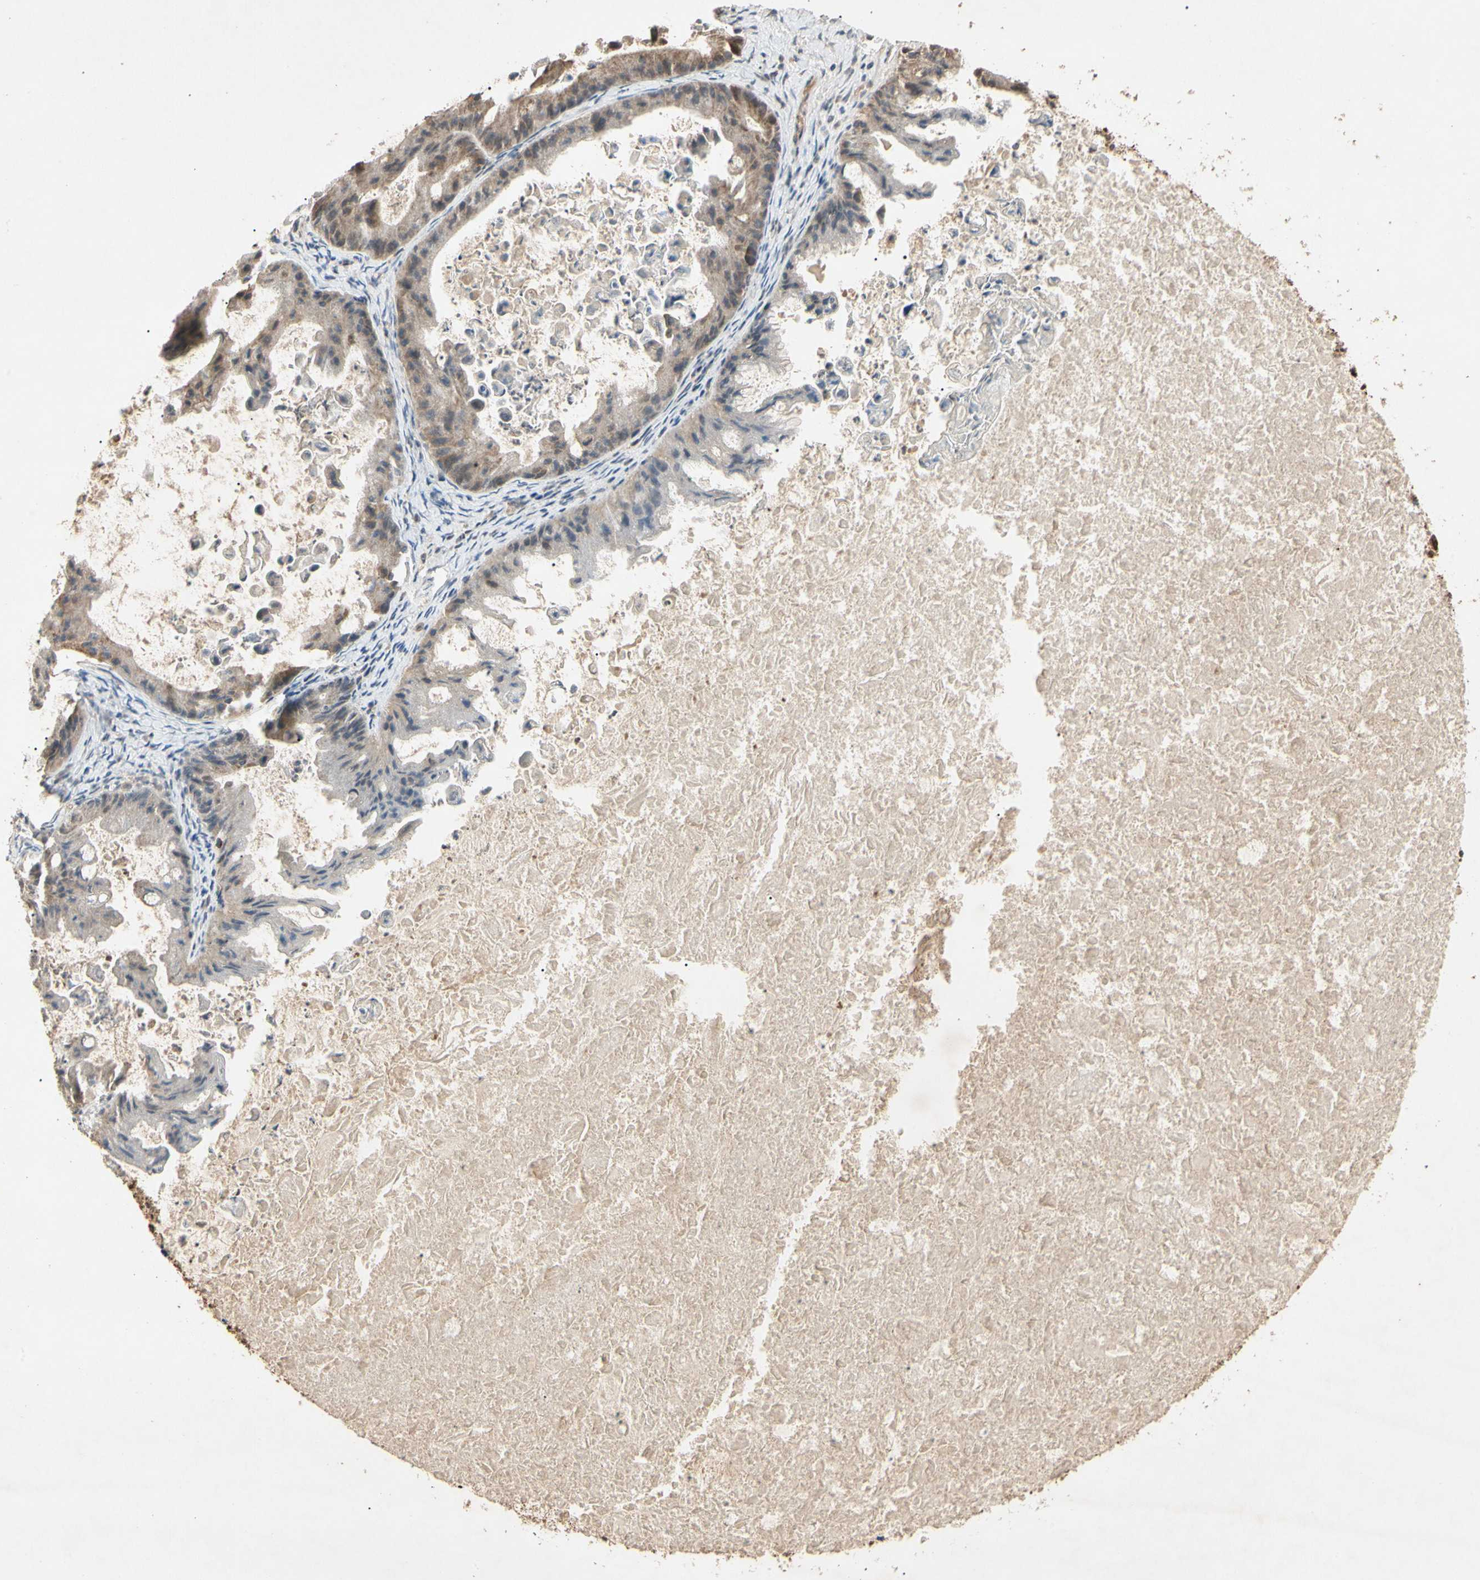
{"staining": {"intensity": "weak", "quantity": ">75%", "location": "cytoplasmic/membranous"}, "tissue": "ovarian cancer", "cell_type": "Tumor cells", "image_type": "cancer", "snomed": [{"axis": "morphology", "description": "Cystadenocarcinoma, mucinous, NOS"}, {"axis": "topography", "description": "Ovary"}], "caption": "Immunohistochemistry (IHC) of ovarian cancer (mucinous cystadenocarcinoma) reveals low levels of weak cytoplasmic/membranous positivity in approximately >75% of tumor cells.", "gene": "PRDX5", "patient": {"sex": "female", "age": 37}}